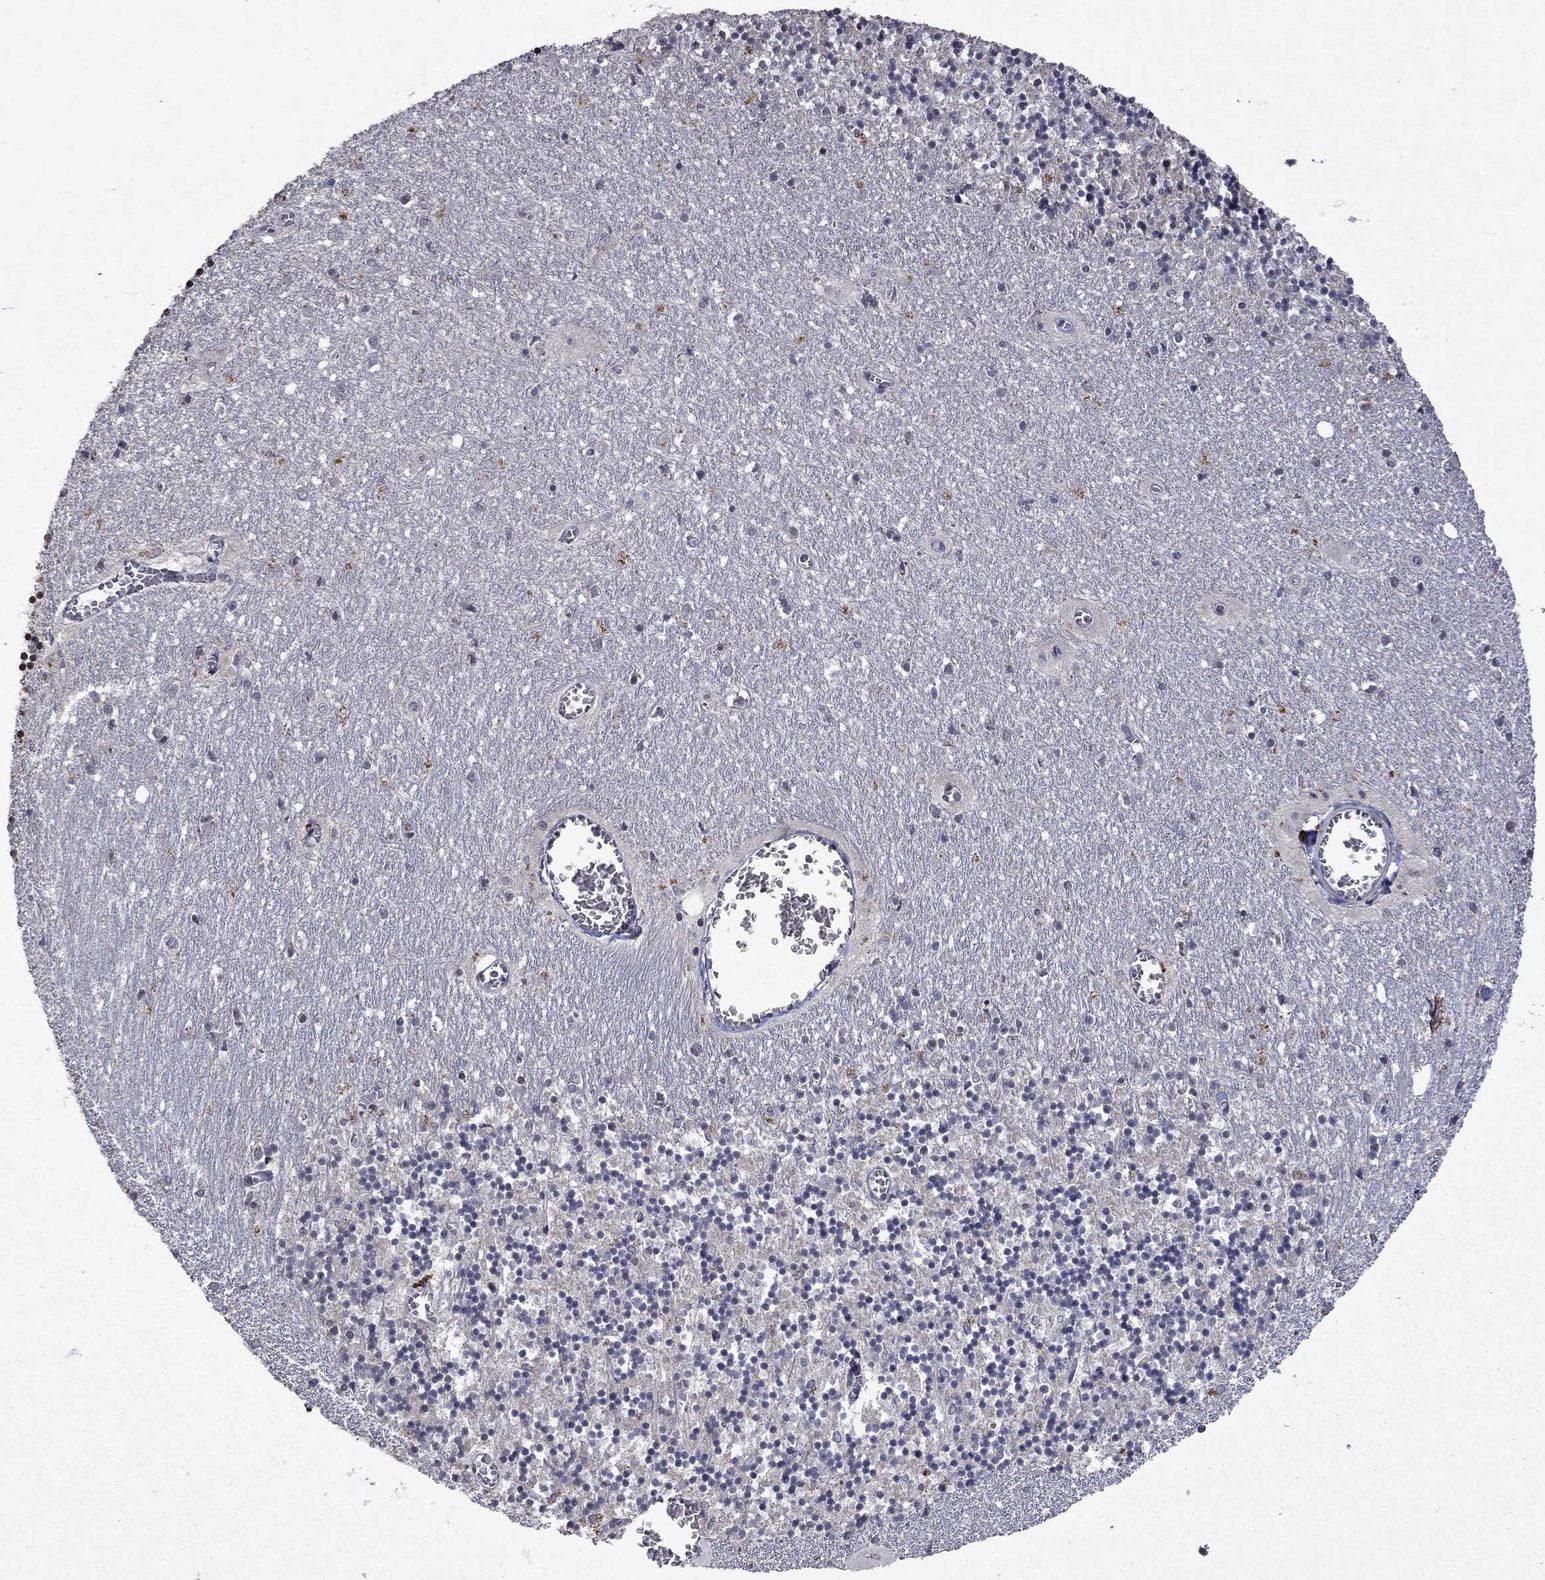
{"staining": {"intensity": "negative", "quantity": "none", "location": "none"}, "tissue": "cerebellum", "cell_type": "Cells in granular layer", "image_type": "normal", "snomed": [{"axis": "morphology", "description": "Normal tissue, NOS"}, {"axis": "topography", "description": "Cerebellum"}], "caption": "Cells in granular layer show no significant protein positivity in unremarkable cerebellum. (DAB (3,3'-diaminobenzidine) immunohistochemistry with hematoxylin counter stain).", "gene": "TTC38", "patient": {"sex": "female", "age": 64}}